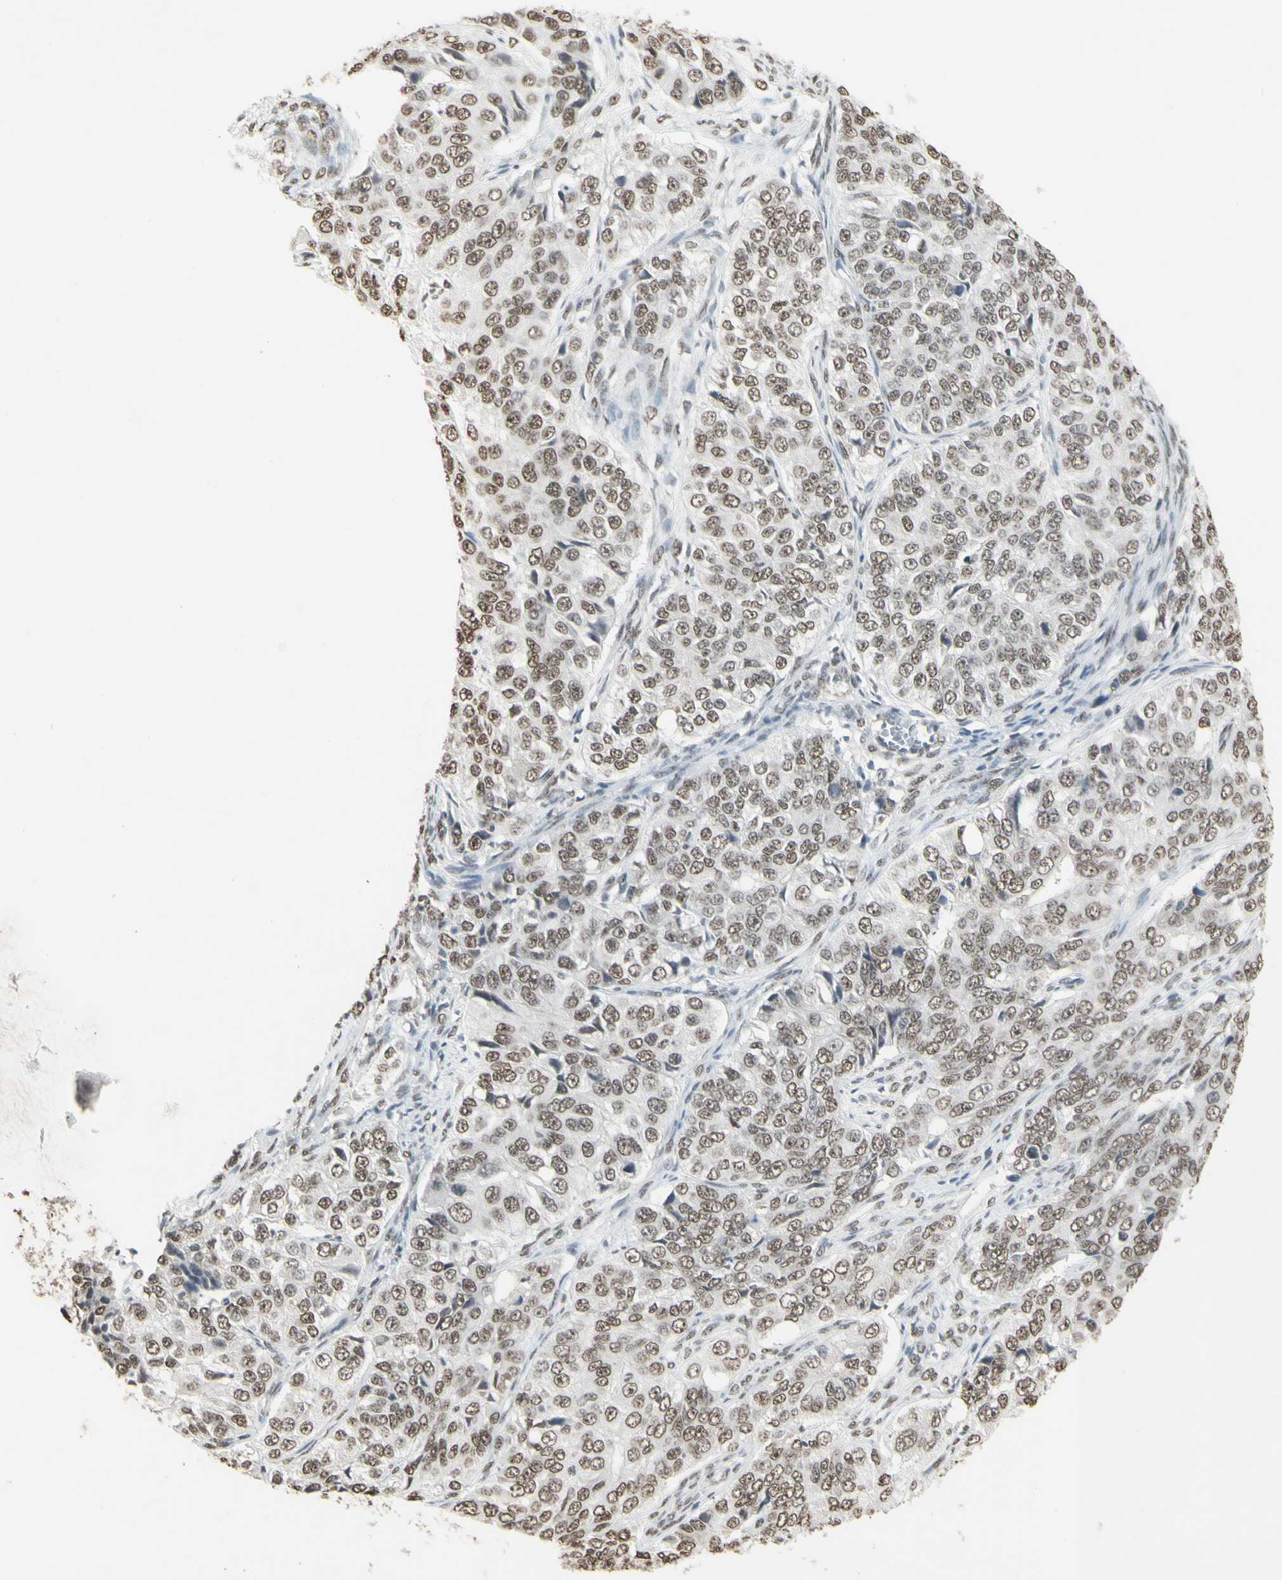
{"staining": {"intensity": "moderate", "quantity": ">75%", "location": "nuclear"}, "tissue": "ovarian cancer", "cell_type": "Tumor cells", "image_type": "cancer", "snomed": [{"axis": "morphology", "description": "Carcinoma, endometroid"}, {"axis": "topography", "description": "Ovary"}], "caption": "Immunohistochemical staining of human ovarian cancer (endometroid carcinoma) reveals moderate nuclear protein staining in about >75% of tumor cells.", "gene": "TRIM28", "patient": {"sex": "female", "age": 51}}